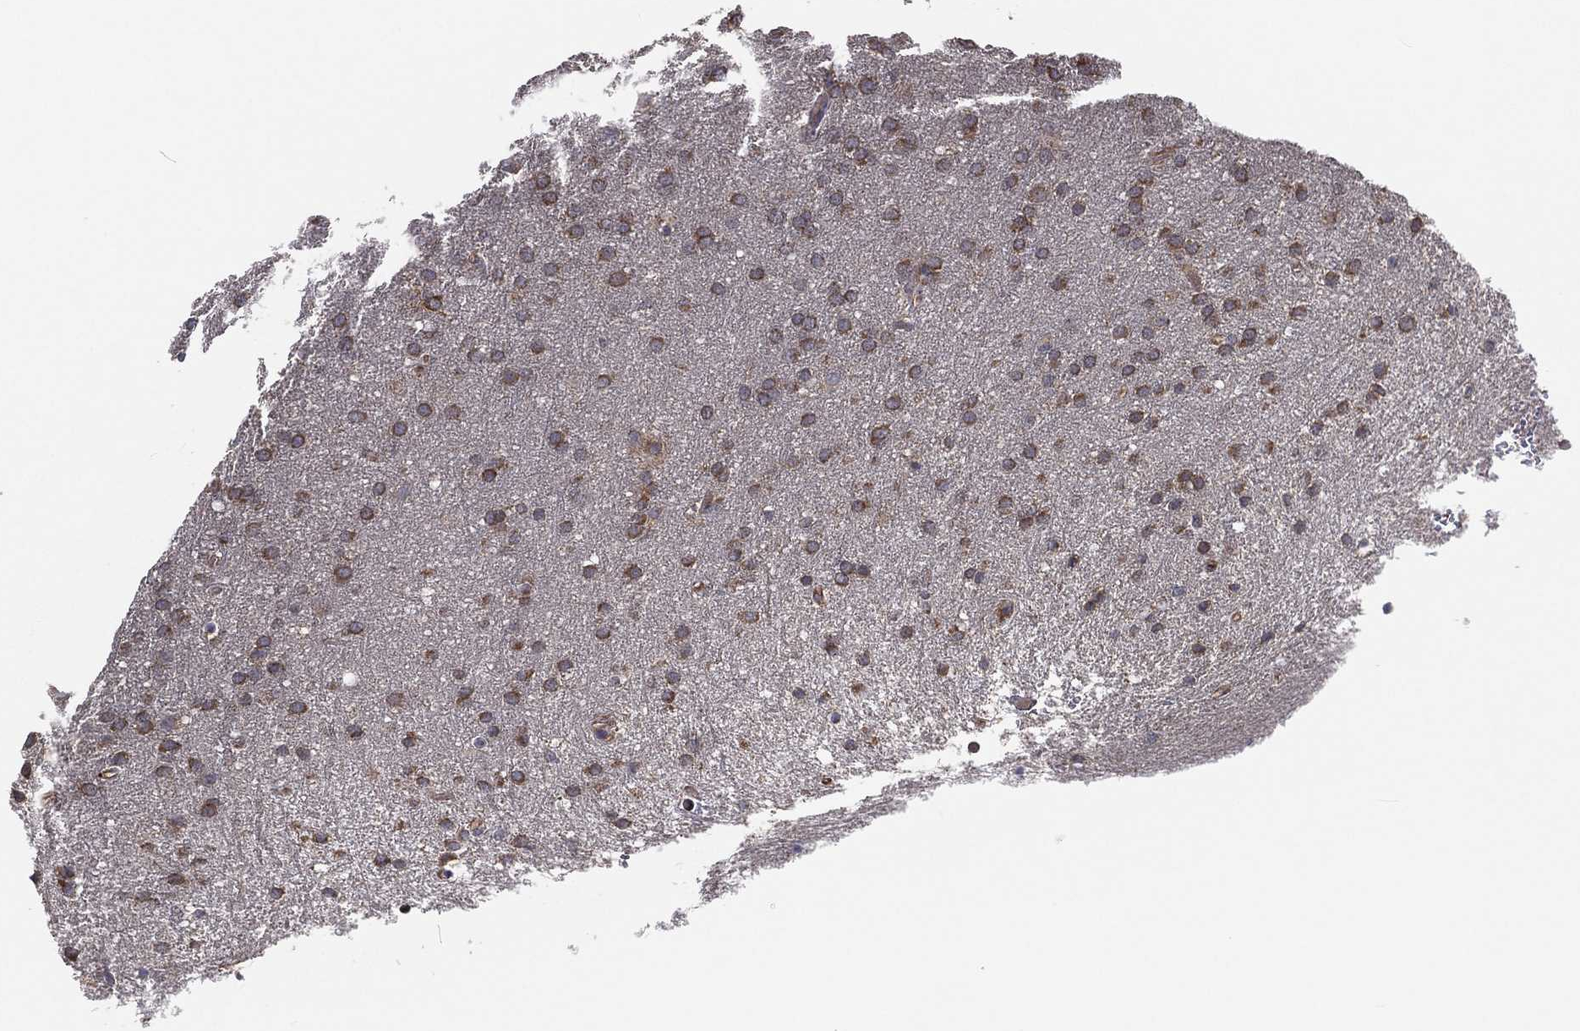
{"staining": {"intensity": "moderate", "quantity": ">75%", "location": "cytoplasmic/membranous"}, "tissue": "glioma", "cell_type": "Tumor cells", "image_type": "cancer", "snomed": [{"axis": "morphology", "description": "Glioma, malignant, Low grade"}, {"axis": "topography", "description": "Brain"}], "caption": "Immunohistochemistry (IHC) of human malignant glioma (low-grade) reveals medium levels of moderate cytoplasmic/membranous expression in about >75% of tumor cells.", "gene": "EIF2B5", "patient": {"sex": "female", "age": 32}}